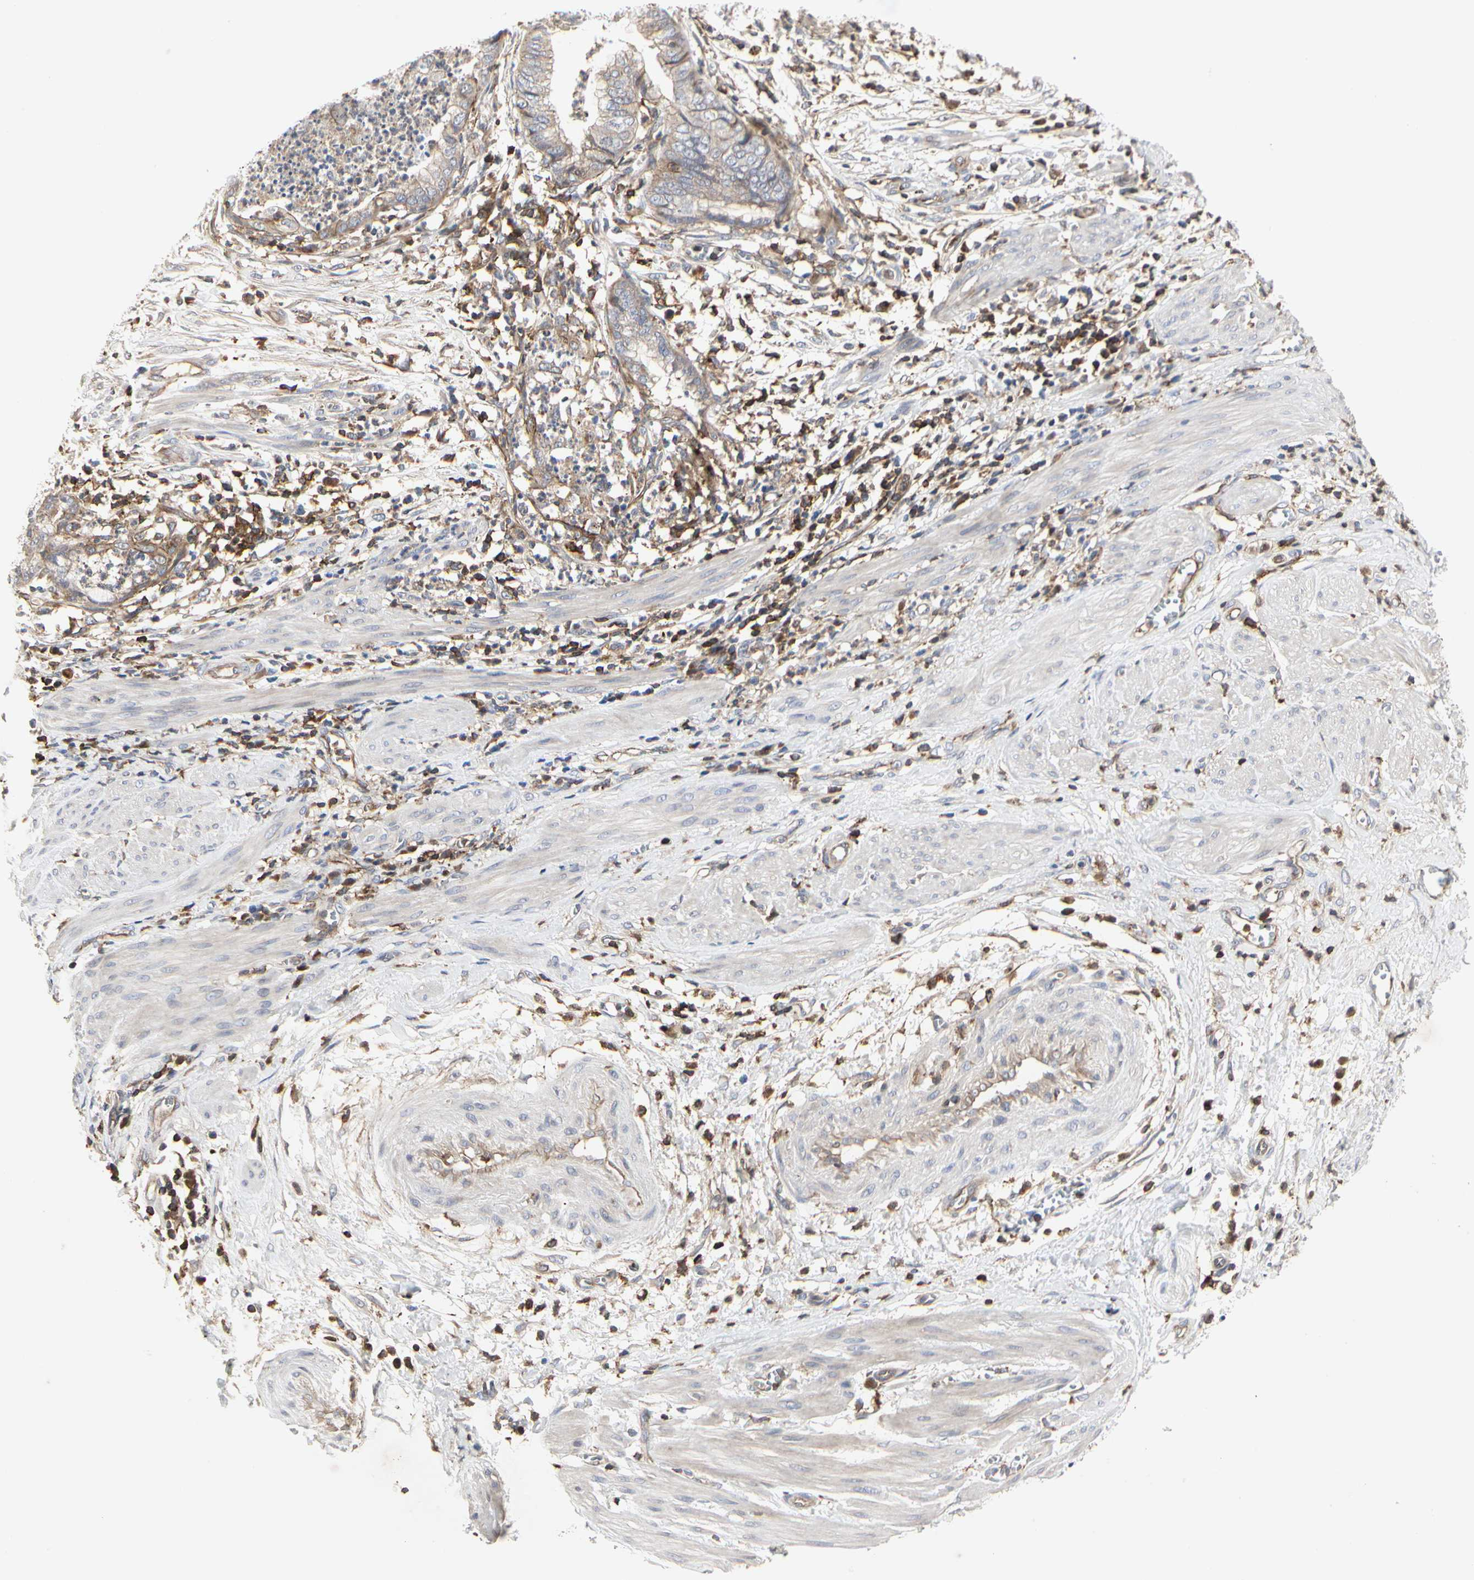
{"staining": {"intensity": "weak", "quantity": "25%-75%", "location": "cytoplasmic/membranous"}, "tissue": "endometrial cancer", "cell_type": "Tumor cells", "image_type": "cancer", "snomed": [{"axis": "morphology", "description": "Necrosis, NOS"}, {"axis": "morphology", "description": "Adenocarcinoma, NOS"}, {"axis": "topography", "description": "Endometrium"}], "caption": "Immunohistochemistry staining of adenocarcinoma (endometrial), which exhibits low levels of weak cytoplasmic/membranous expression in about 25%-75% of tumor cells indicating weak cytoplasmic/membranous protein expression. The staining was performed using DAB (3,3'-diaminobenzidine) (brown) for protein detection and nuclei were counterstained in hematoxylin (blue).", "gene": "NAPG", "patient": {"sex": "female", "age": 79}}